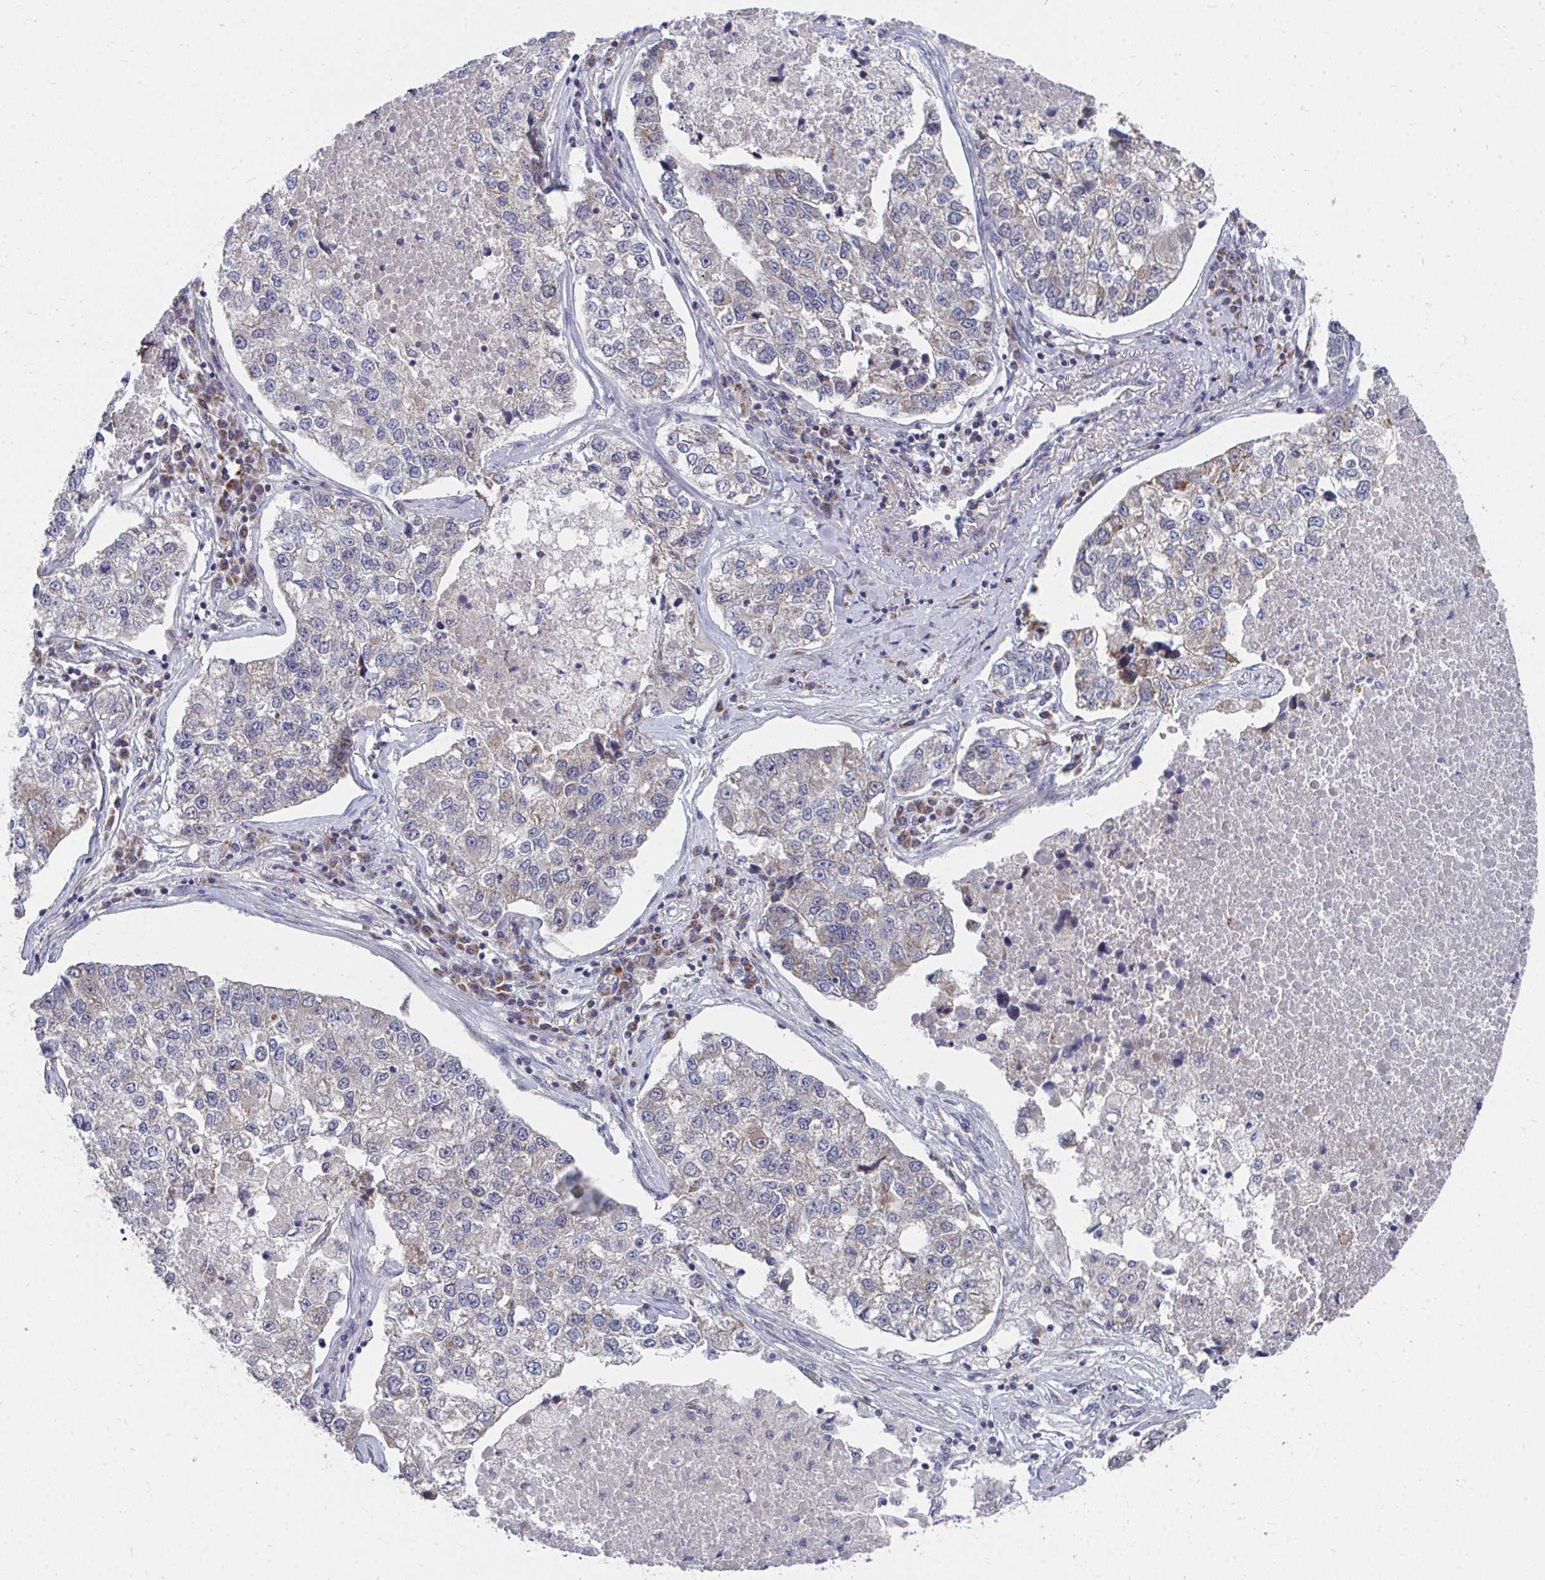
{"staining": {"intensity": "weak", "quantity": "<25%", "location": "cytoplasmic/membranous"}, "tissue": "lung cancer", "cell_type": "Tumor cells", "image_type": "cancer", "snomed": [{"axis": "morphology", "description": "Adenocarcinoma, NOS"}, {"axis": "topography", "description": "Lung"}], "caption": "This is an immunohistochemistry (IHC) photomicrograph of human adenocarcinoma (lung). There is no expression in tumor cells.", "gene": "PEX3", "patient": {"sex": "male", "age": 49}}